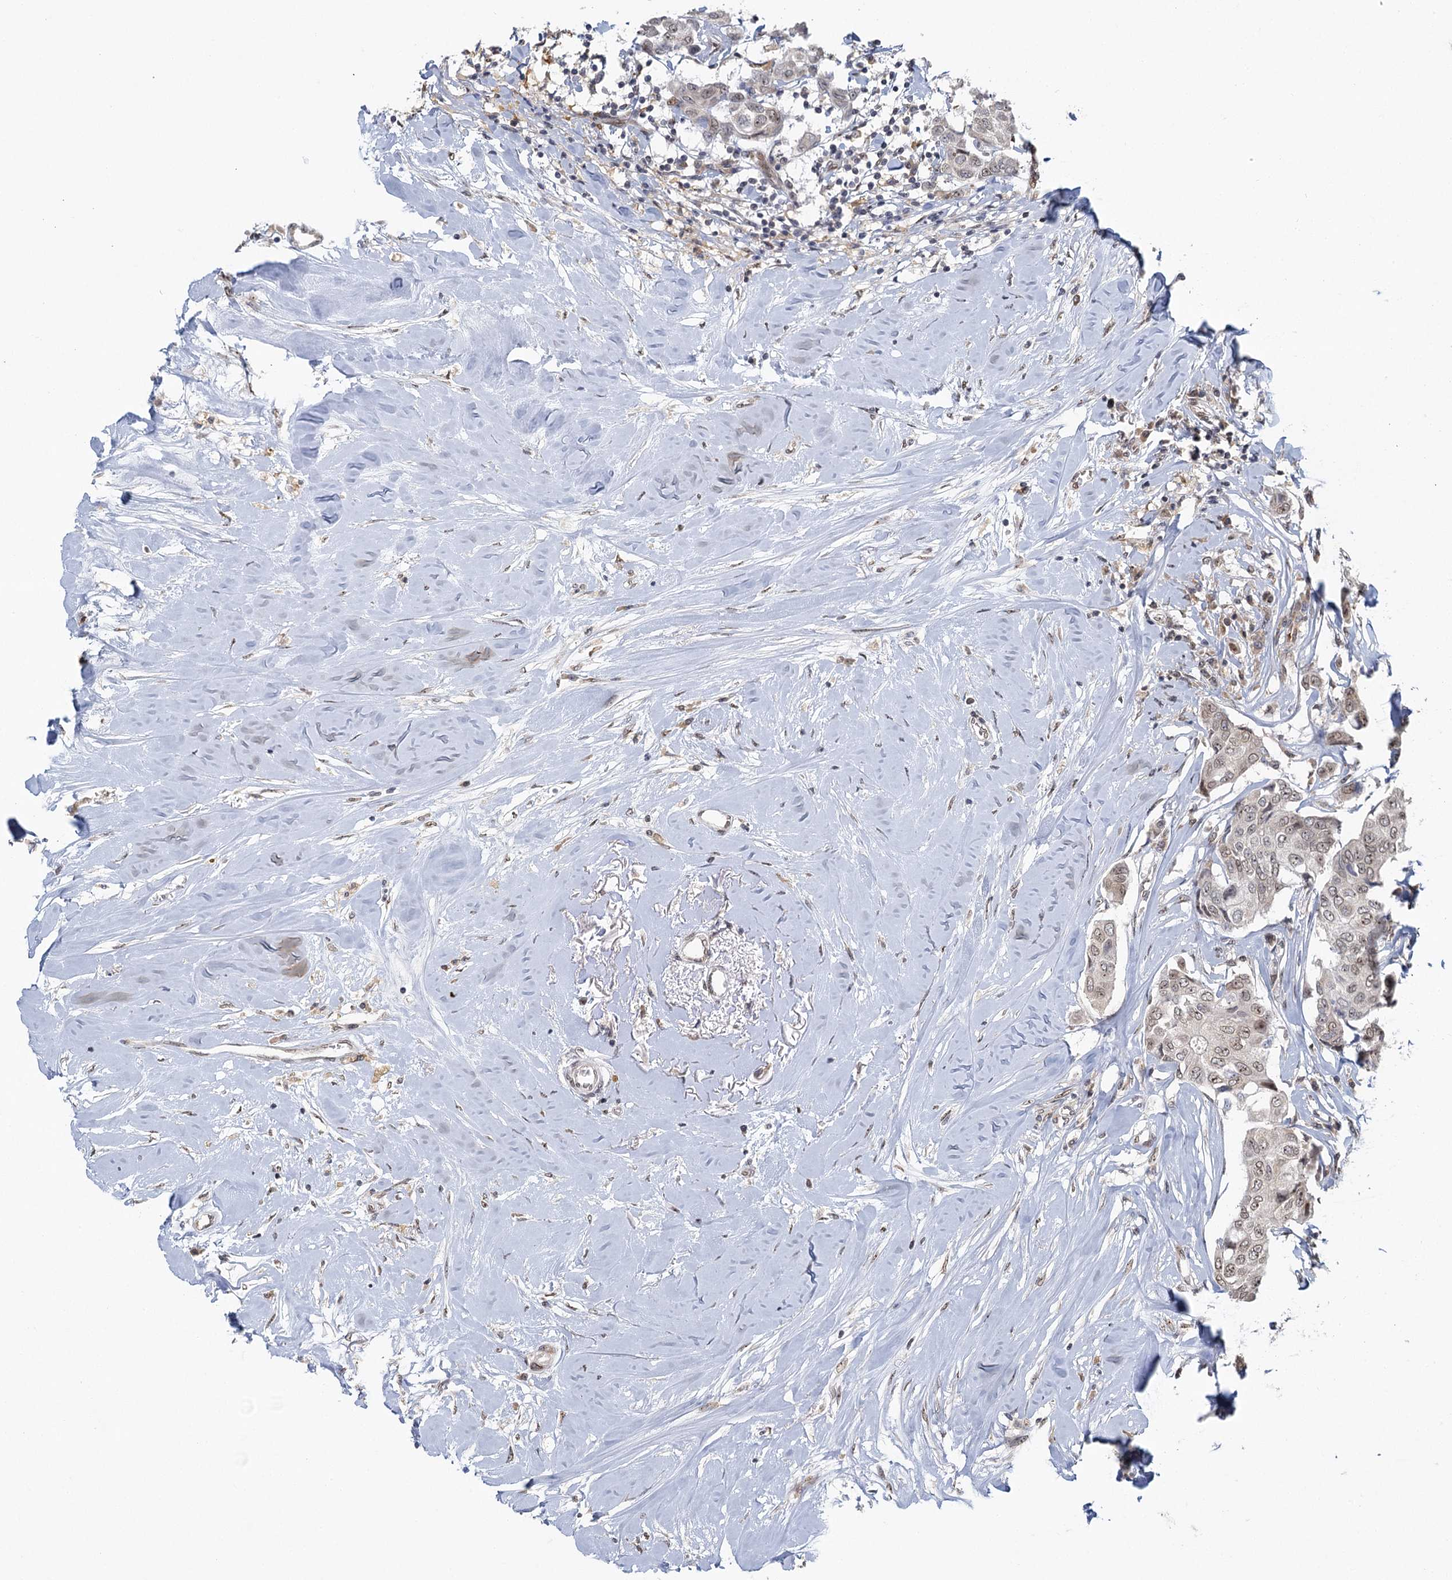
{"staining": {"intensity": "weak", "quantity": "<25%", "location": "cytoplasmic/membranous,nuclear"}, "tissue": "breast cancer", "cell_type": "Tumor cells", "image_type": "cancer", "snomed": [{"axis": "morphology", "description": "Duct carcinoma"}, {"axis": "topography", "description": "Breast"}], "caption": "High magnification brightfield microscopy of breast cancer stained with DAB (3,3'-diaminobenzidine) (brown) and counterstained with hematoxylin (blue): tumor cells show no significant staining.", "gene": "TREX1", "patient": {"sex": "female", "age": 80}}